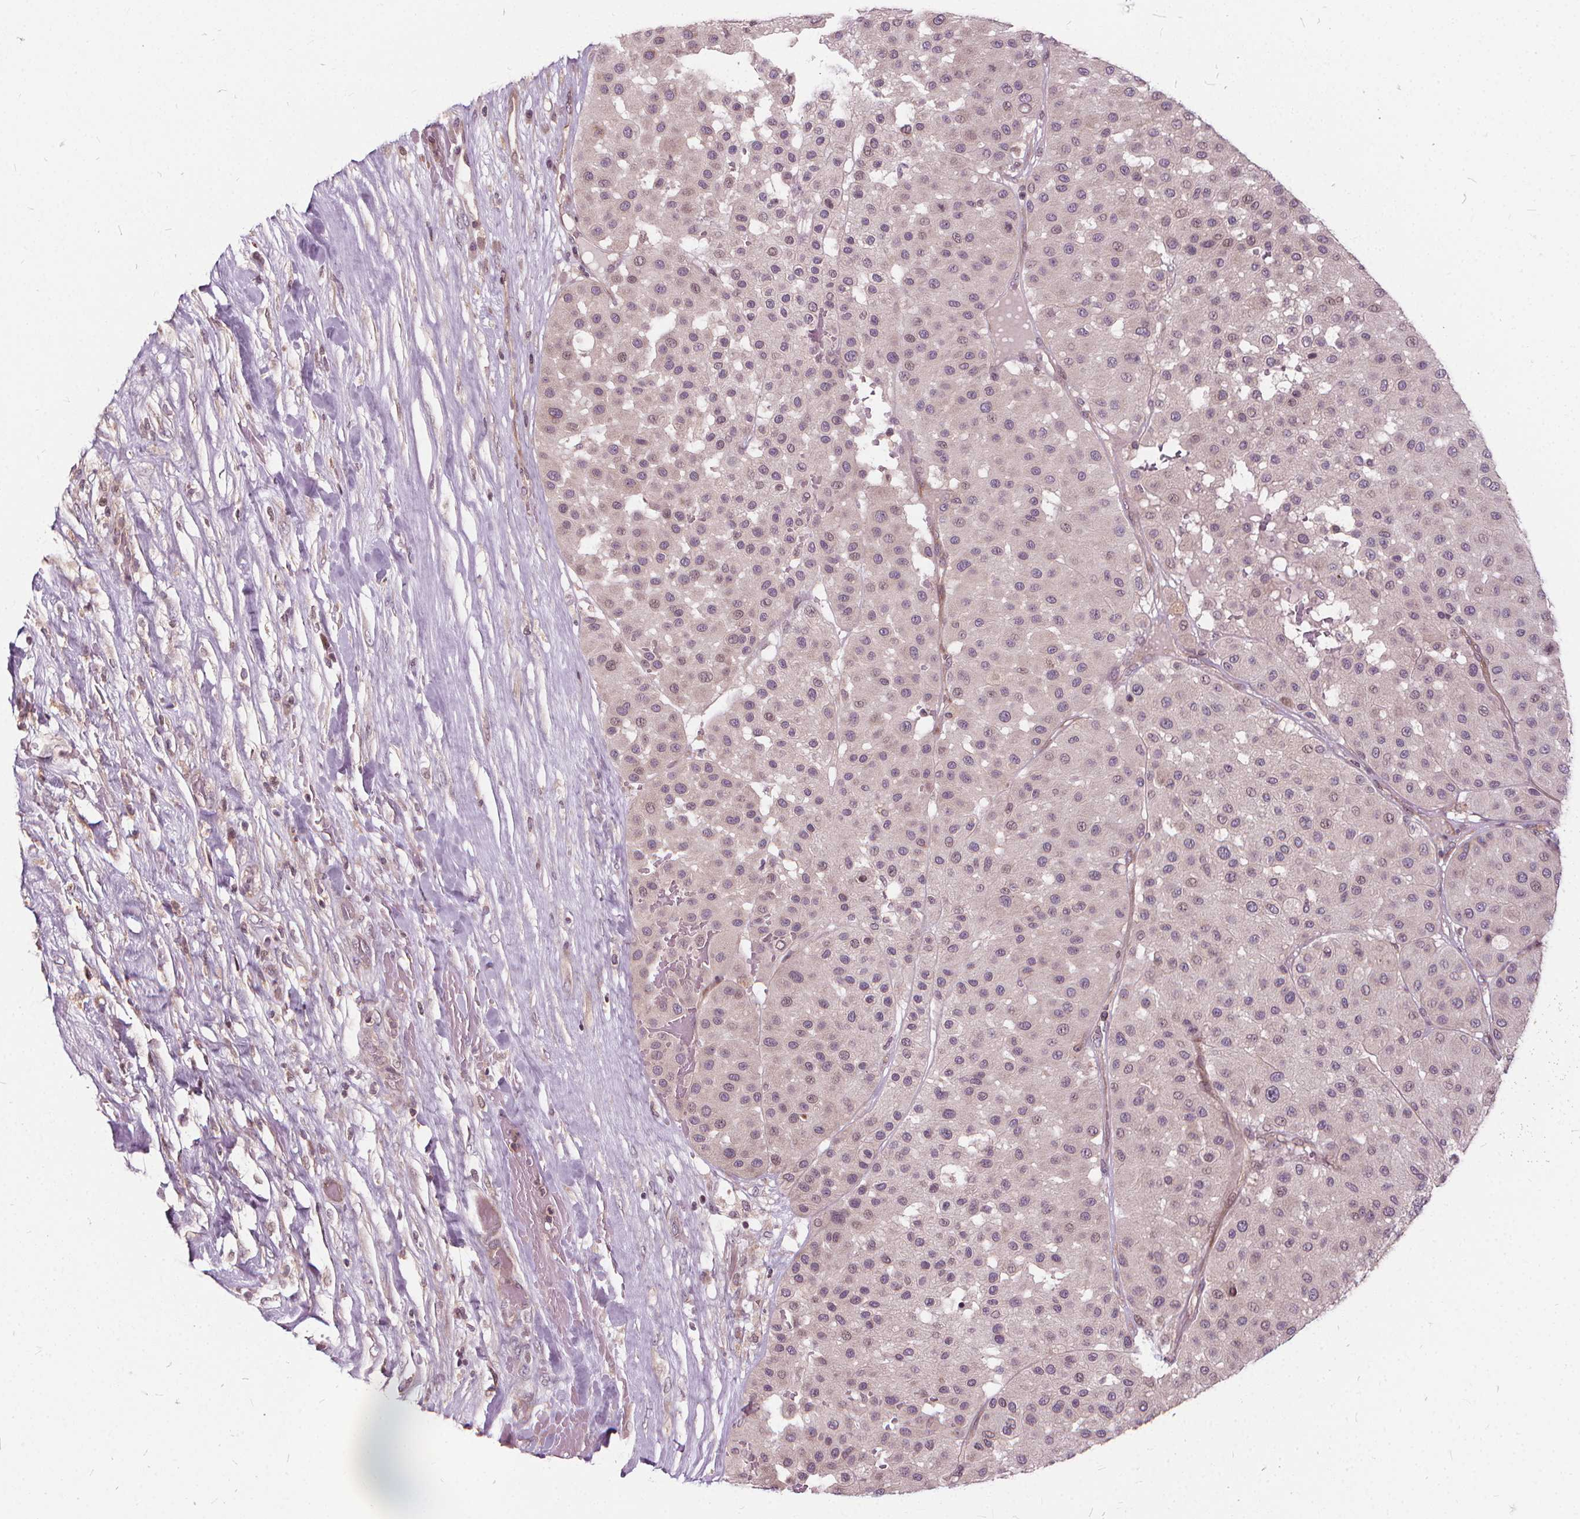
{"staining": {"intensity": "negative", "quantity": "none", "location": "none"}, "tissue": "melanoma", "cell_type": "Tumor cells", "image_type": "cancer", "snomed": [{"axis": "morphology", "description": "Malignant melanoma, Metastatic site"}, {"axis": "topography", "description": "Smooth muscle"}], "caption": "DAB immunohistochemical staining of human malignant melanoma (metastatic site) exhibits no significant positivity in tumor cells.", "gene": "INPP5E", "patient": {"sex": "male", "age": 41}}